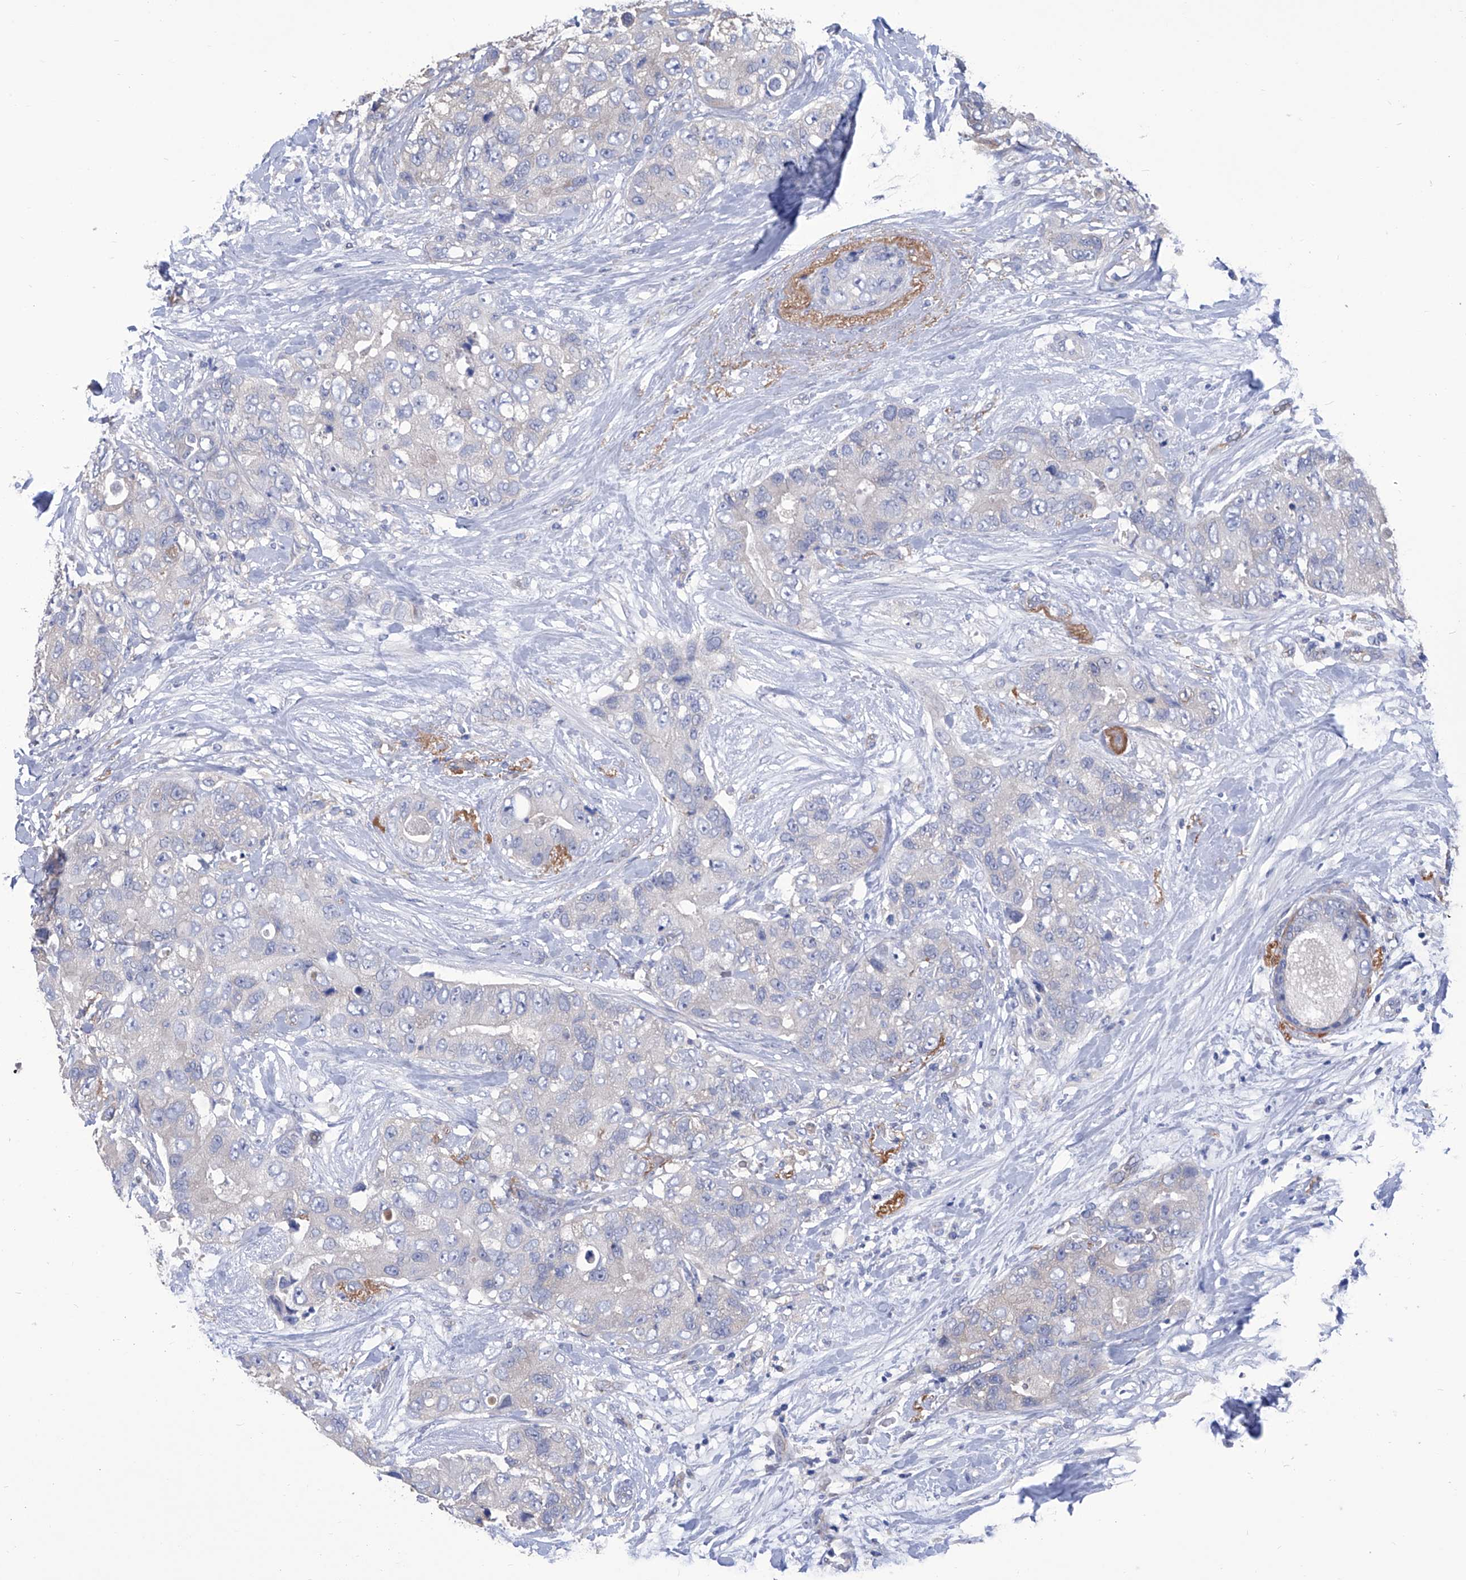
{"staining": {"intensity": "negative", "quantity": "none", "location": "none"}, "tissue": "breast cancer", "cell_type": "Tumor cells", "image_type": "cancer", "snomed": [{"axis": "morphology", "description": "Duct carcinoma"}, {"axis": "topography", "description": "Breast"}], "caption": "Breast invasive ductal carcinoma was stained to show a protein in brown. There is no significant staining in tumor cells.", "gene": "SMS", "patient": {"sex": "female", "age": 62}}